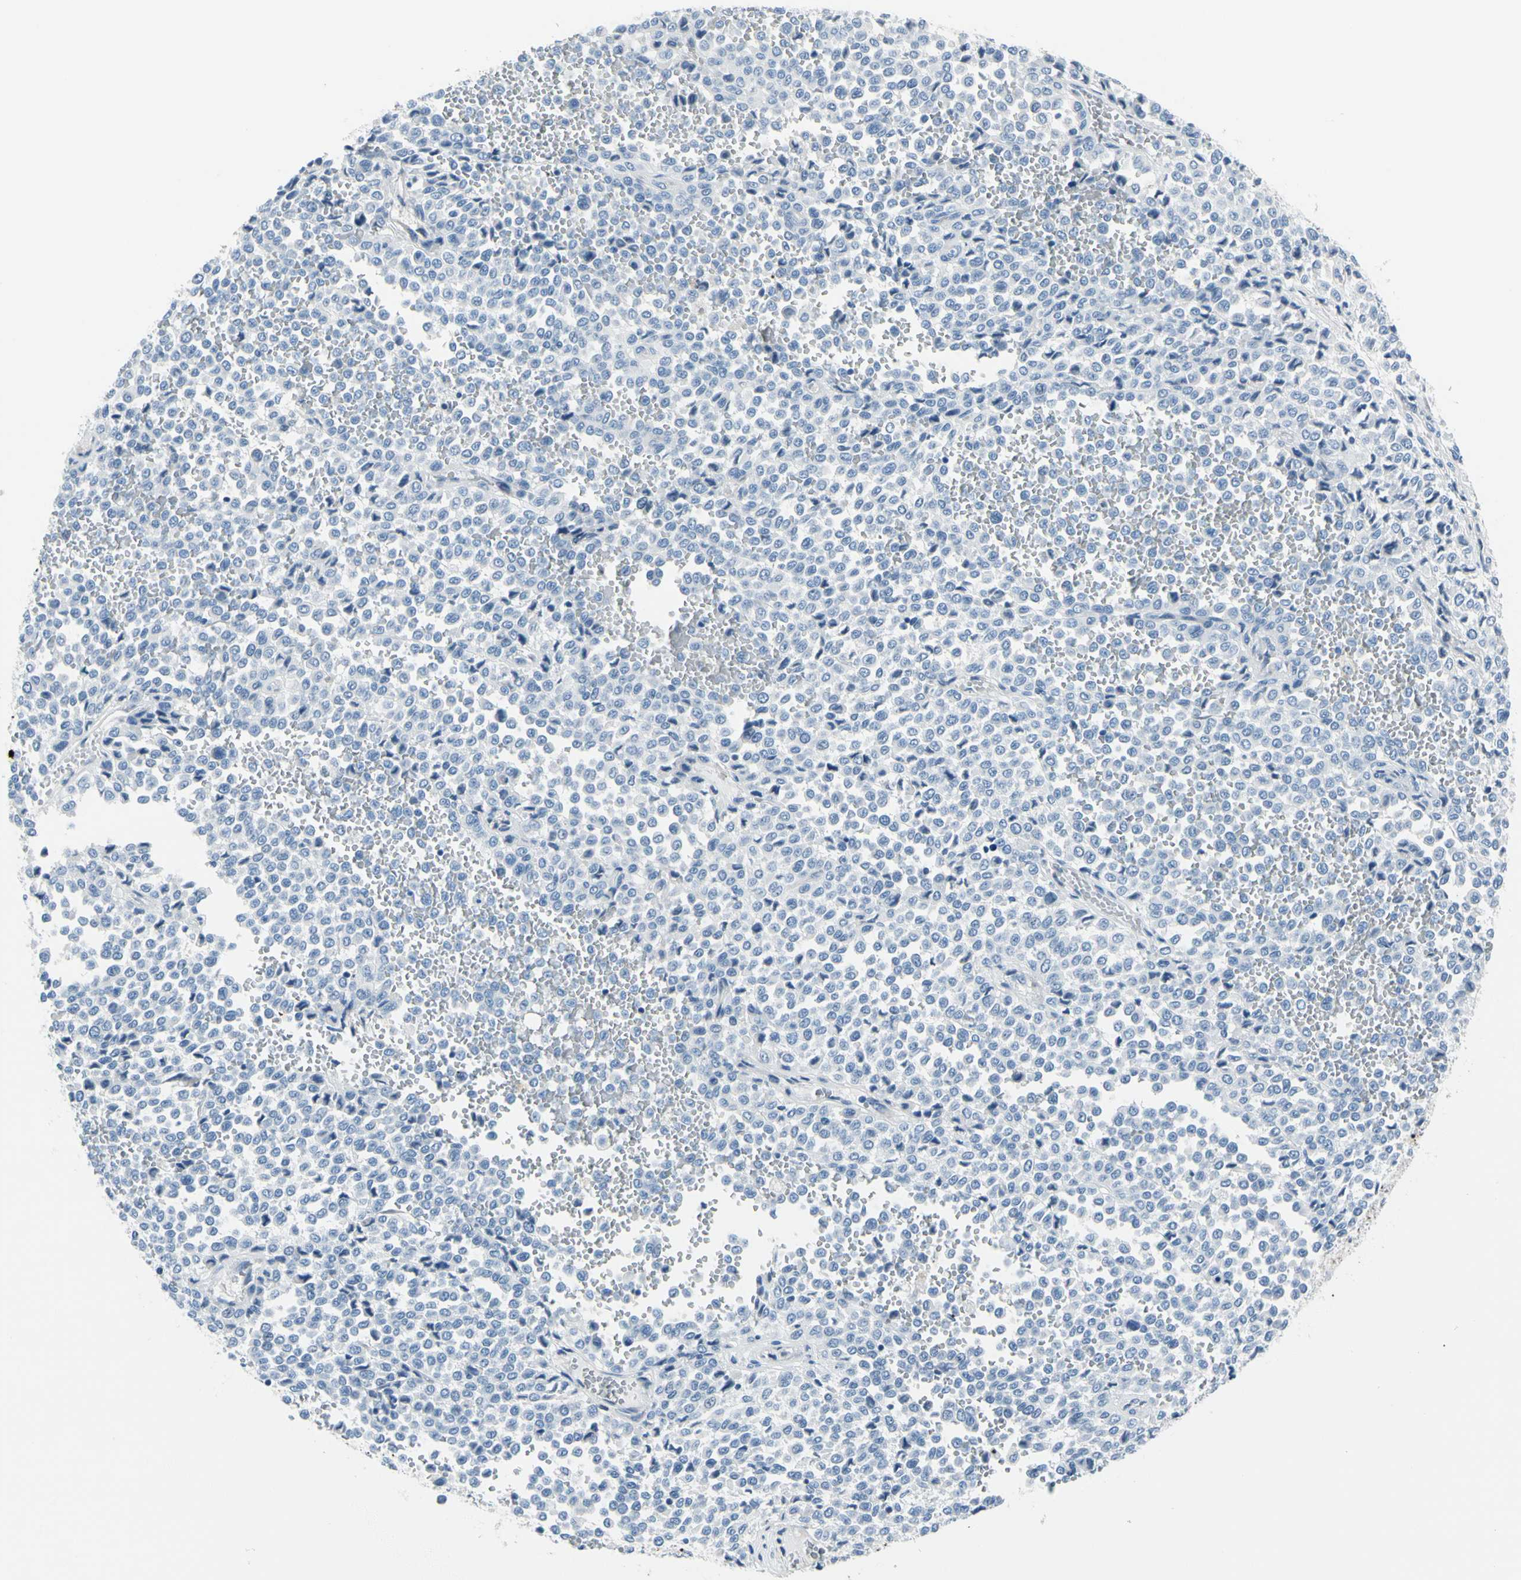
{"staining": {"intensity": "negative", "quantity": "none", "location": "none"}, "tissue": "melanoma", "cell_type": "Tumor cells", "image_type": "cancer", "snomed": [{"axis": "morphology", "description": "Malignant melanoma, Metastatic site"}, {"axis": "topography", "description": "Pancreas"}], "caption": "Tumor cells show no significant protein staining in melanoma.", "gene": "MUC5B", "patient": {"sex": "female", "age": 30}}